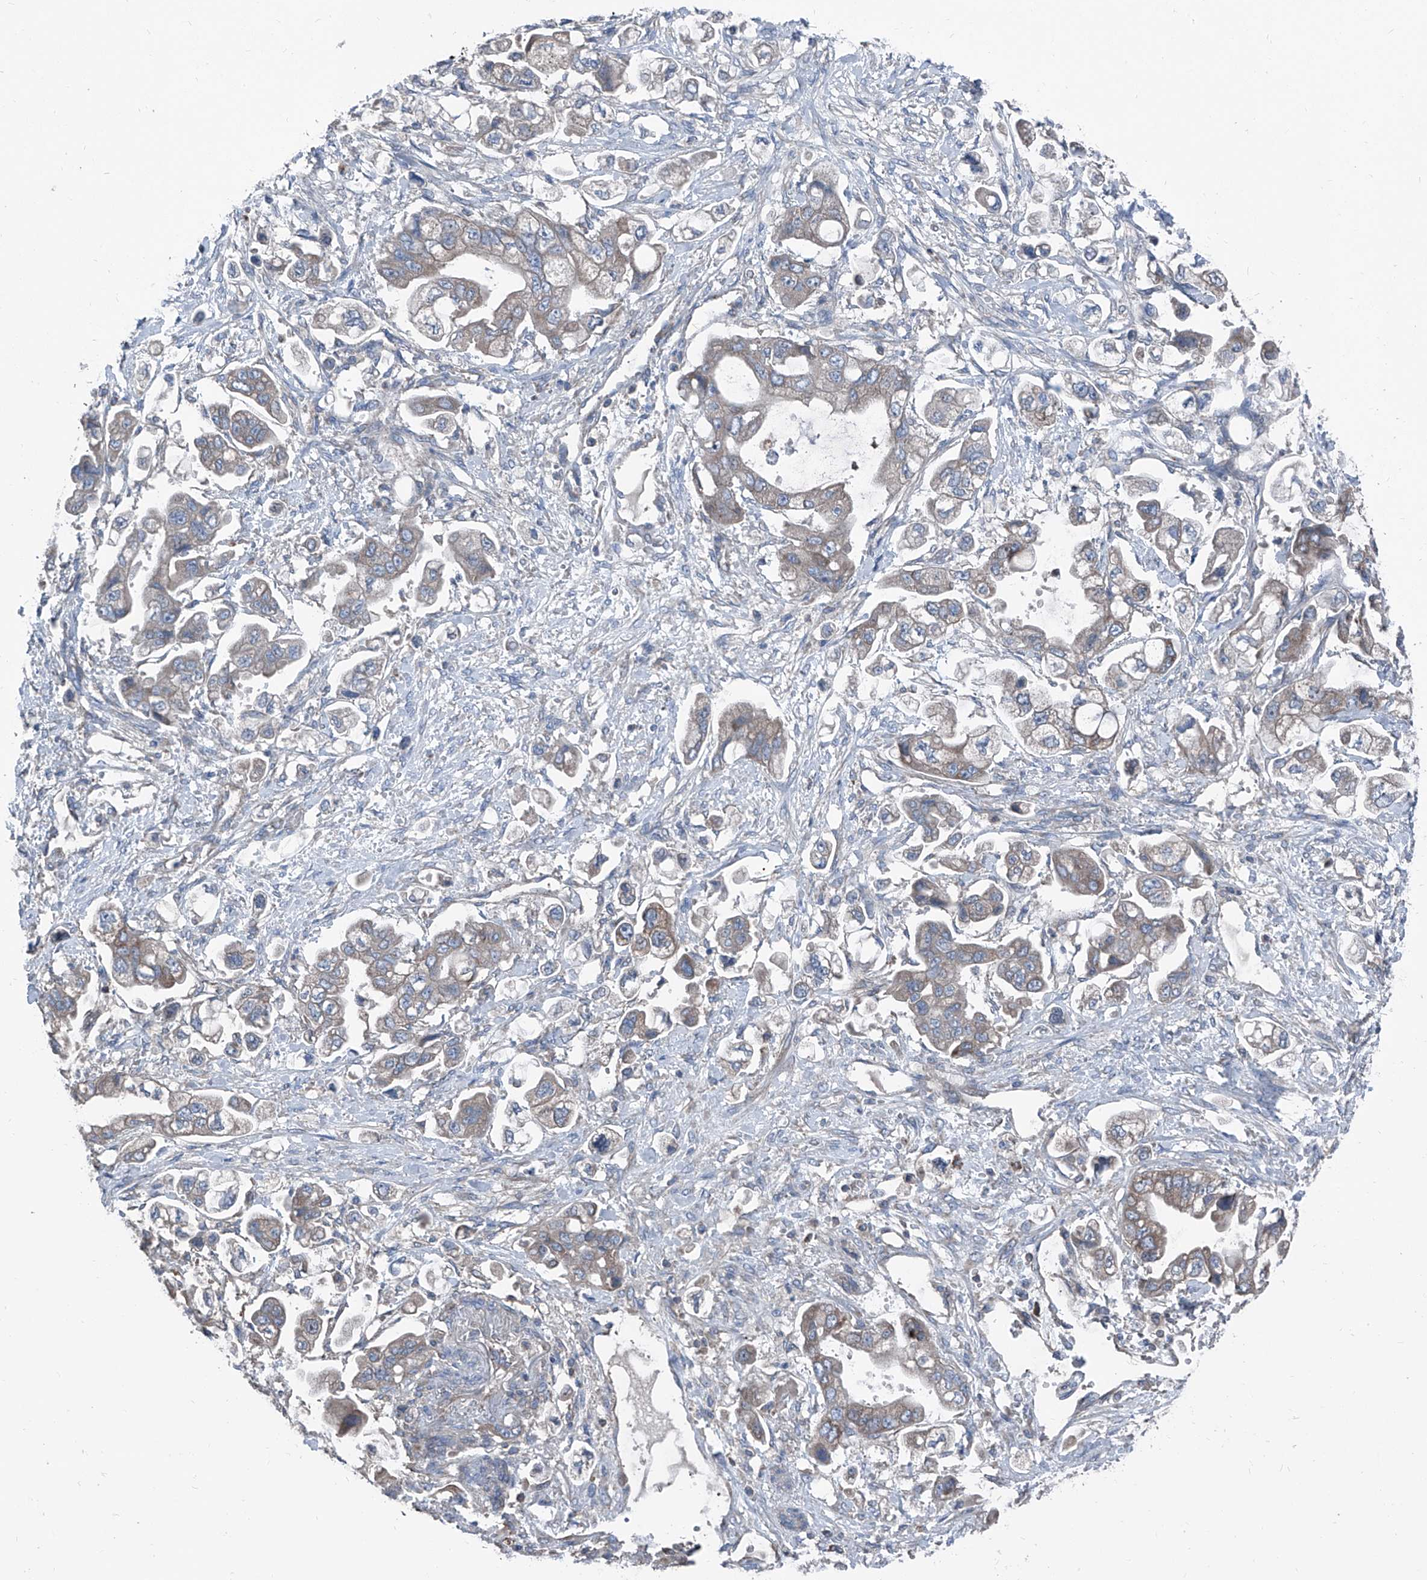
{"staining": {"intensity": "negative", "quantity": "none", "location": "none"}, "tissue": "stomach cancer", "cell_type": "Tumor cells", "image_type": "cancer", "snomed": [{"axis": "morphology", "description": "Adenocarcinoma, NOS"}, {"axis": "topography", "description": "Stomach"}], "caption": "Histopathology image shows no protein positivity in tumor cells of stomach cancer (adenocarcinoma) tissue.", "gene": "GPAT3", "patient": {"sex": "male", "age": 62}}